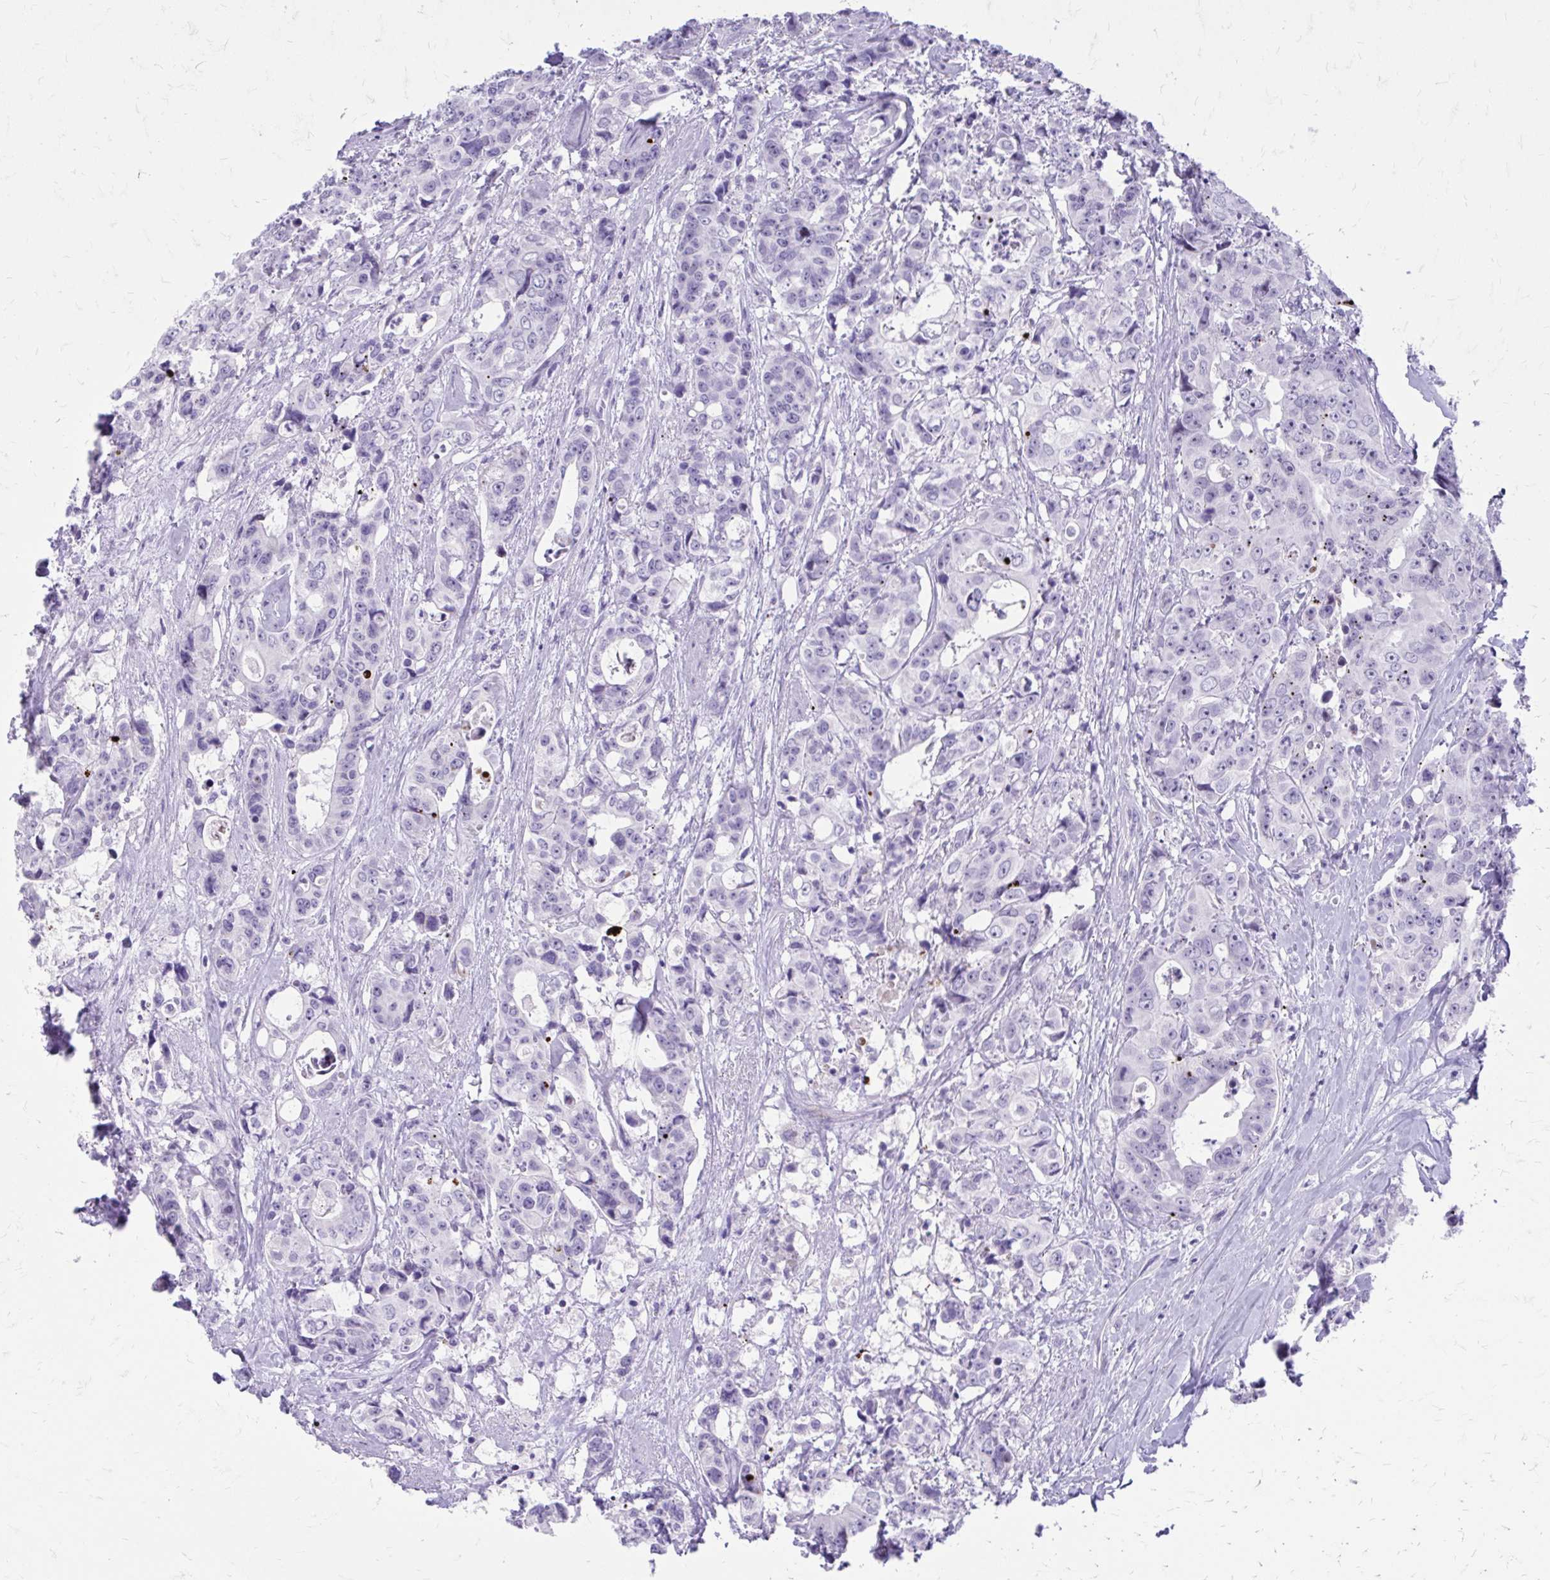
{"staining": {"intensity": "negative", "quantity": "none", "location": "none"}, "tissue": "colorectal cancer", "cell_type": "Tumor cells", "image_type": "cancer", "snomed": [{"axis": "morphology", "description": "Adenocarcinoma, NOS"}, {"axis": "topography", "description": "Rectum"}], "caption": "Colorectal adenocarcinoma was stained to show a protein in brown. There is no significant positivity in tumor cells. (Brightfield microscopy of DAB (3,3'-diaminobenzidine) IHC at high magnification).", "gene": "LCN15", "patient": {"sex": "female", "age": 62}}